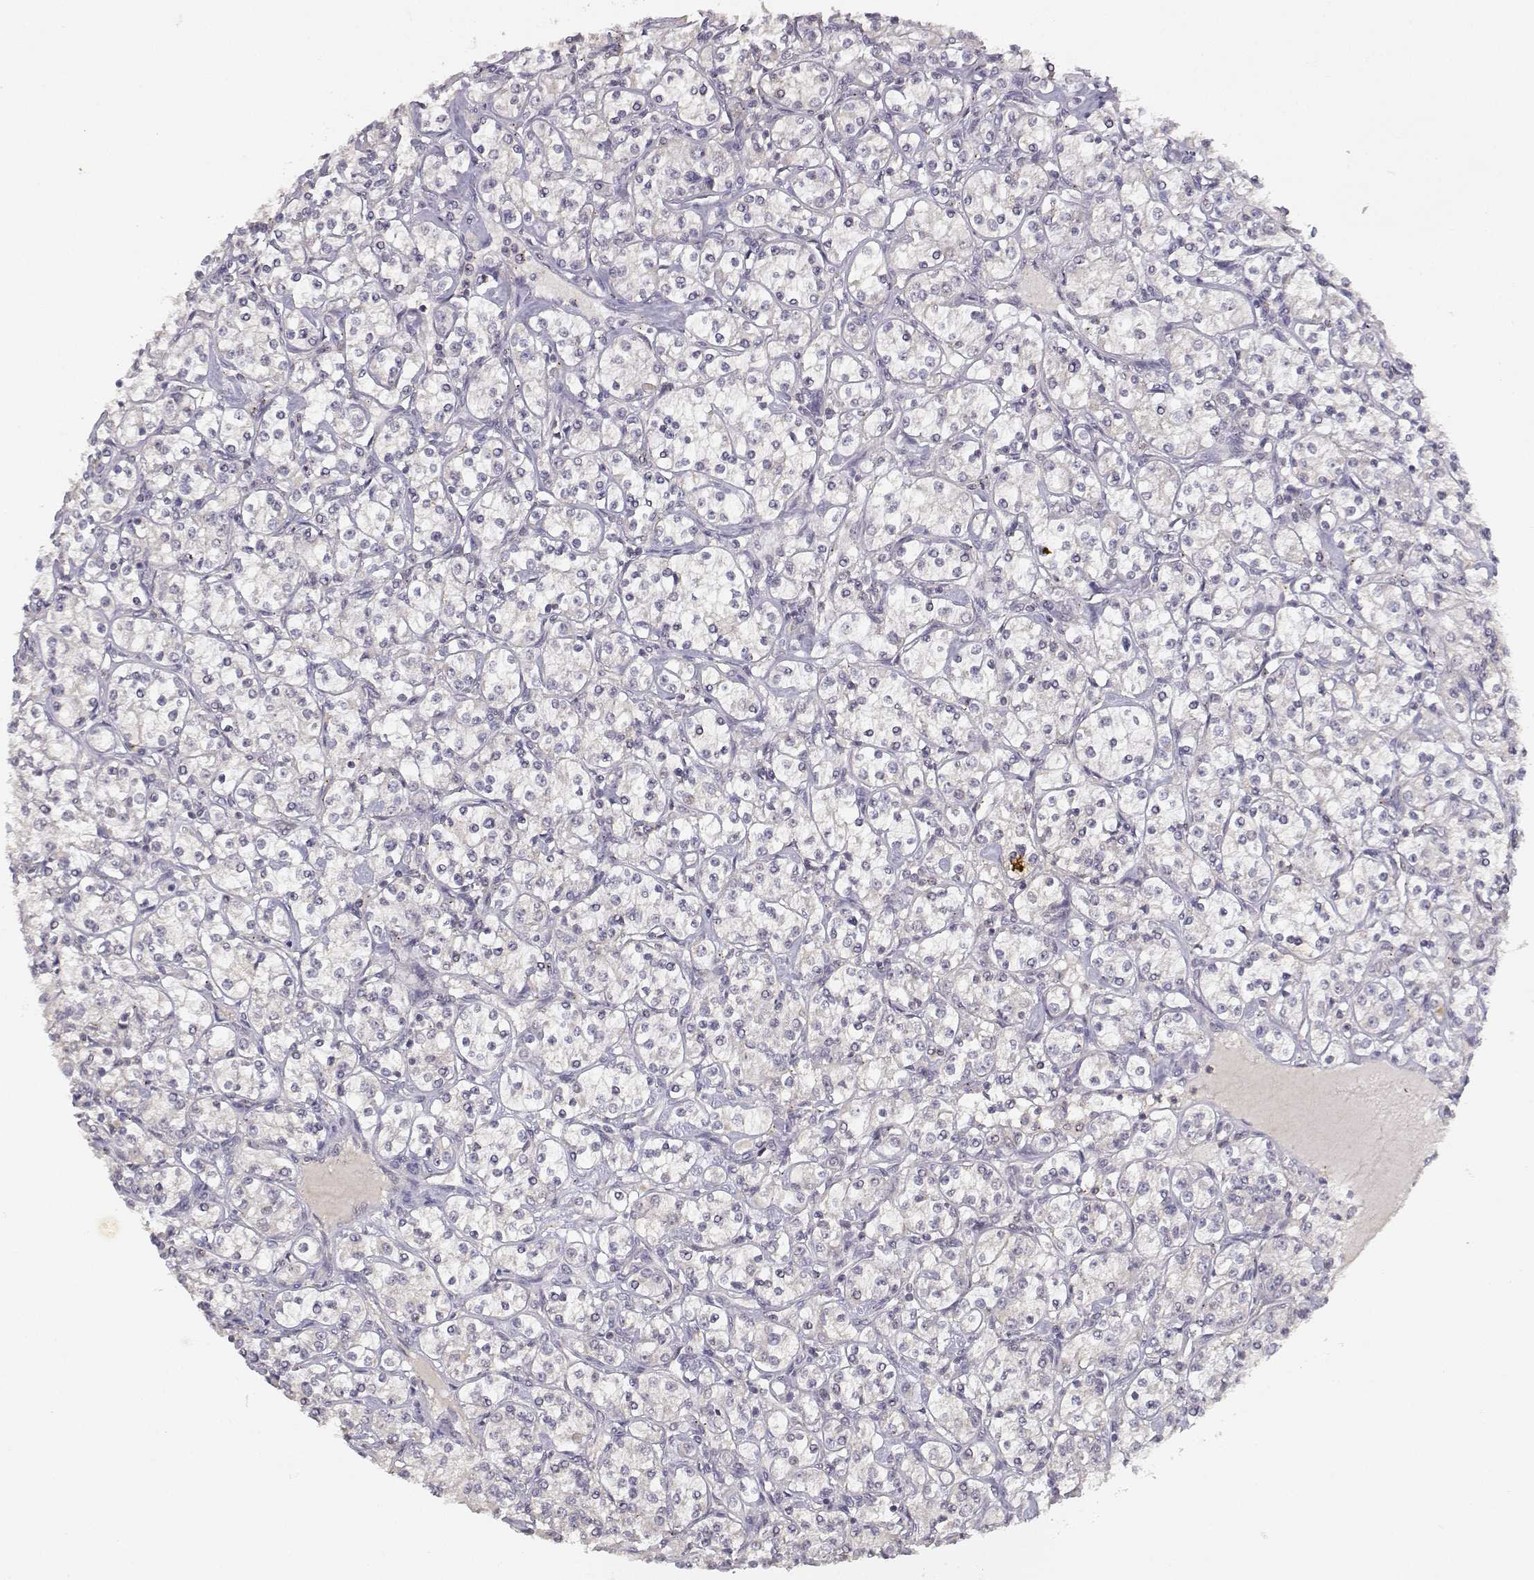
{"staining": {"intensity": "negative", "quantity": "none", "location": "none"}, "tissue": "renal cancer", "cell_type": "Tumor cells", "image_type": "cancer", "snomed": [{"axis": "morphology", "description": "Adenocarcinoma, NOS"}, {"axis": "topography", "description": "Kidney"}], "caption": "This micrograph is of renal cancer stained with immunohistochemistry (IHC) to label a protein in brown with the nuclei are counter-stained blue. There is no expression in tumor cells. Brightfield microscopy of IHC stained with DAB (3,3'-diaminobenzidine) (brown) and hematoxylin (blue), captured at high magnification.", "gene": "RAD51", "patient": {"sex": "male", "age": 77}}